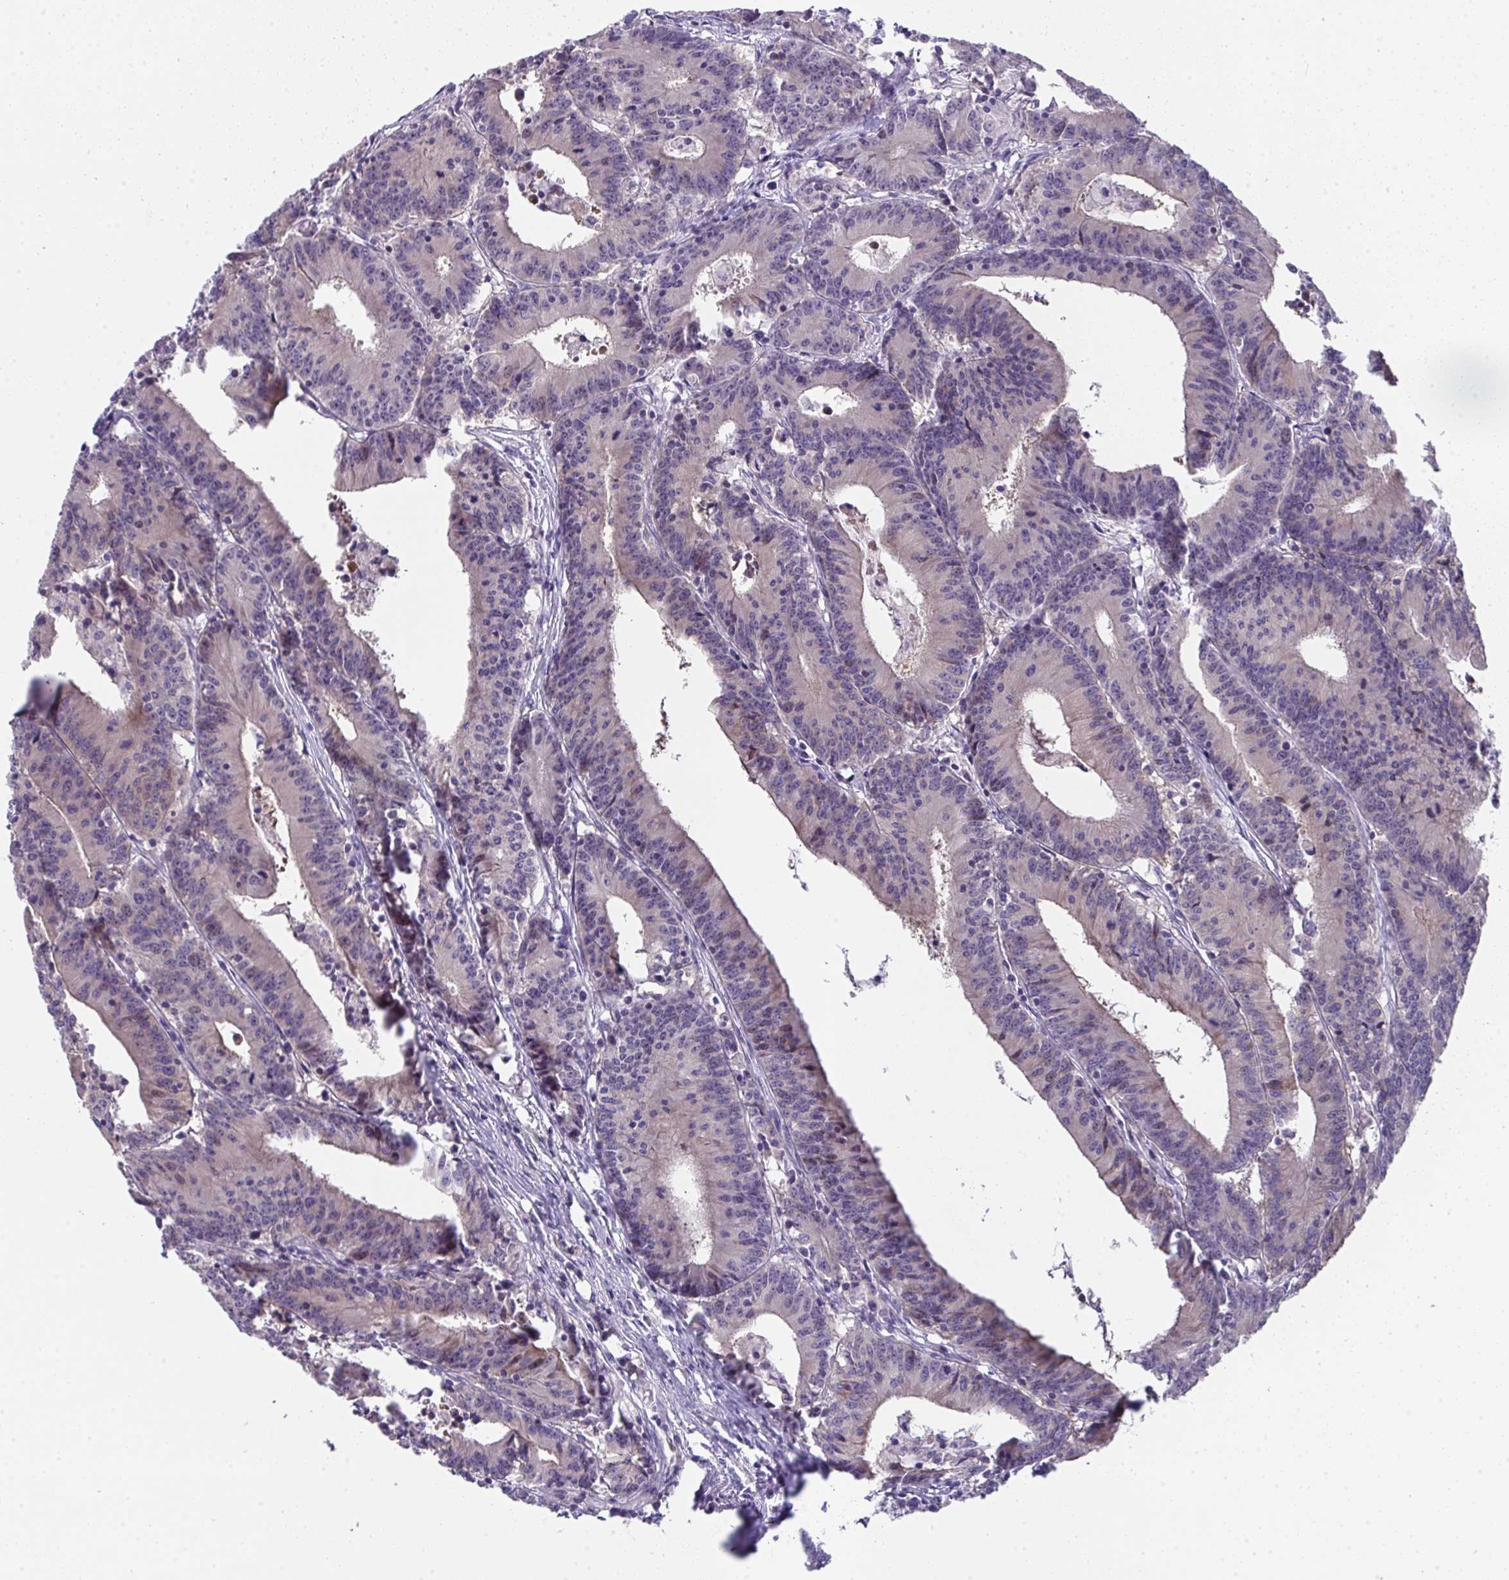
{"staining": {"intensity": "moderate", "quantity": "<25%", "location": "cytoplasmic/membranous,nuclear"}, "tissue": "colorectal cancer", "cell_type": "Tumor cells", "image_type": "cancer", "snomed": [{"axis": "morphology", "description": "Adenocarcinoma, NOS"}, {"axis": "topography", "description": "Colon"}], "caption": "This is a photomicrograph of immunohistochemistry (IHC) staining of colorectal adenocarcinoma, which shows moderate staining in the cytoplasmic/membranous and nuclear of tumor cells.", "gene": "GALNT16", "patient": {"sex": "female", "age": 78}}